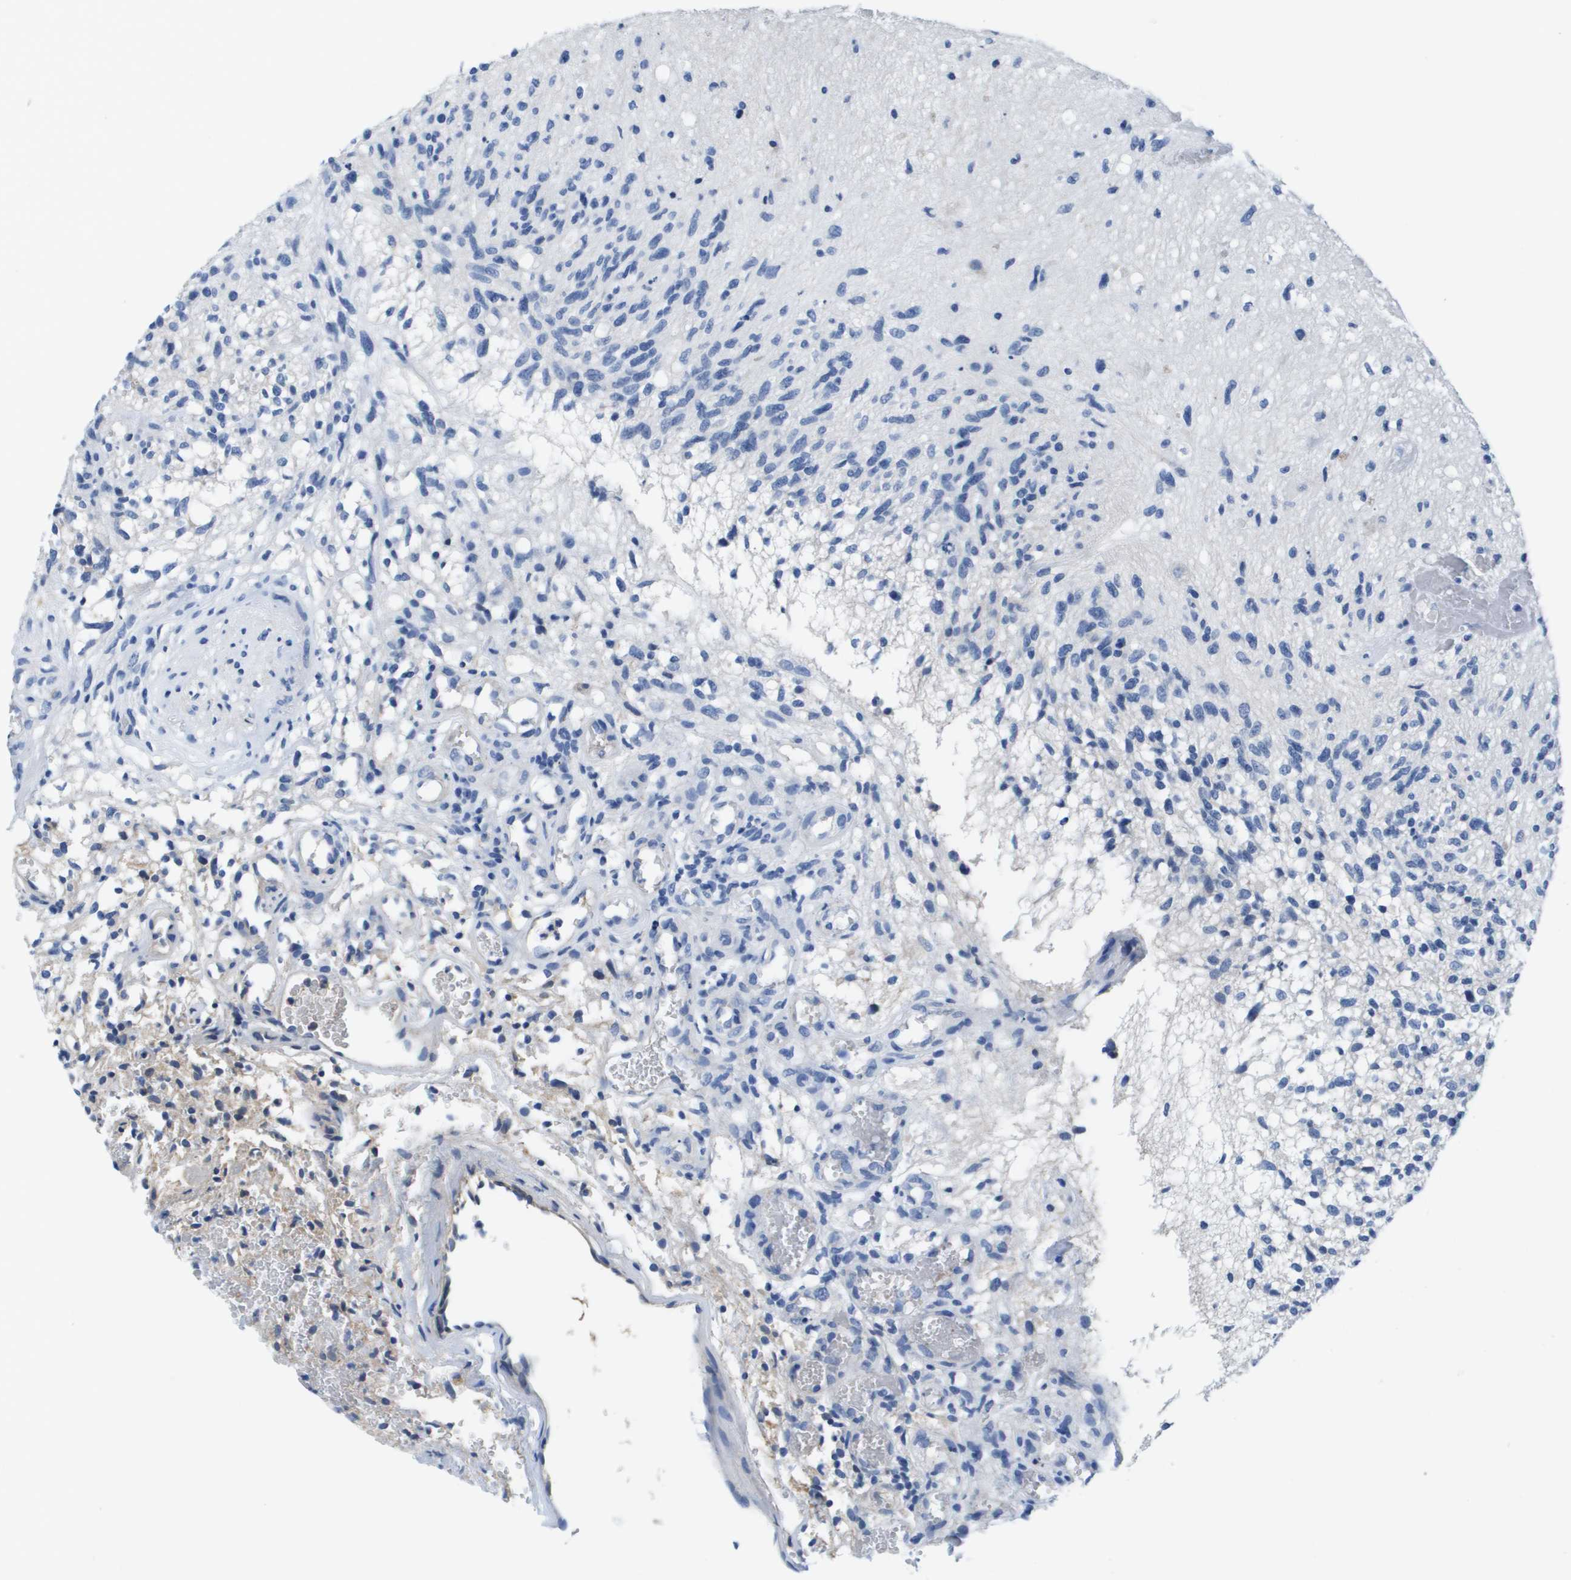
{"staining": {"intensity": "negative", "quantity": "none", "location": "none"}, "tissue": "glioma", "cell_type": "Tumor cells", "image_type": "cancer", "snomed": [{"axis": "morphology", "description": "Glioma, malignant, High grade"}, {"axis": "topography", "description": "Brain"}], "caption": "DAB immunohistochemical staining of human malignant glioma (high-grade) shows no significant staining in tumor cells. Brightfield microscopy of immunohistochemistry stained with DAB (brown) and hematoxylin (blue), captured at high magnification.", "gene": "APOA1", "patient": {"sex": "male", "age": 32}}